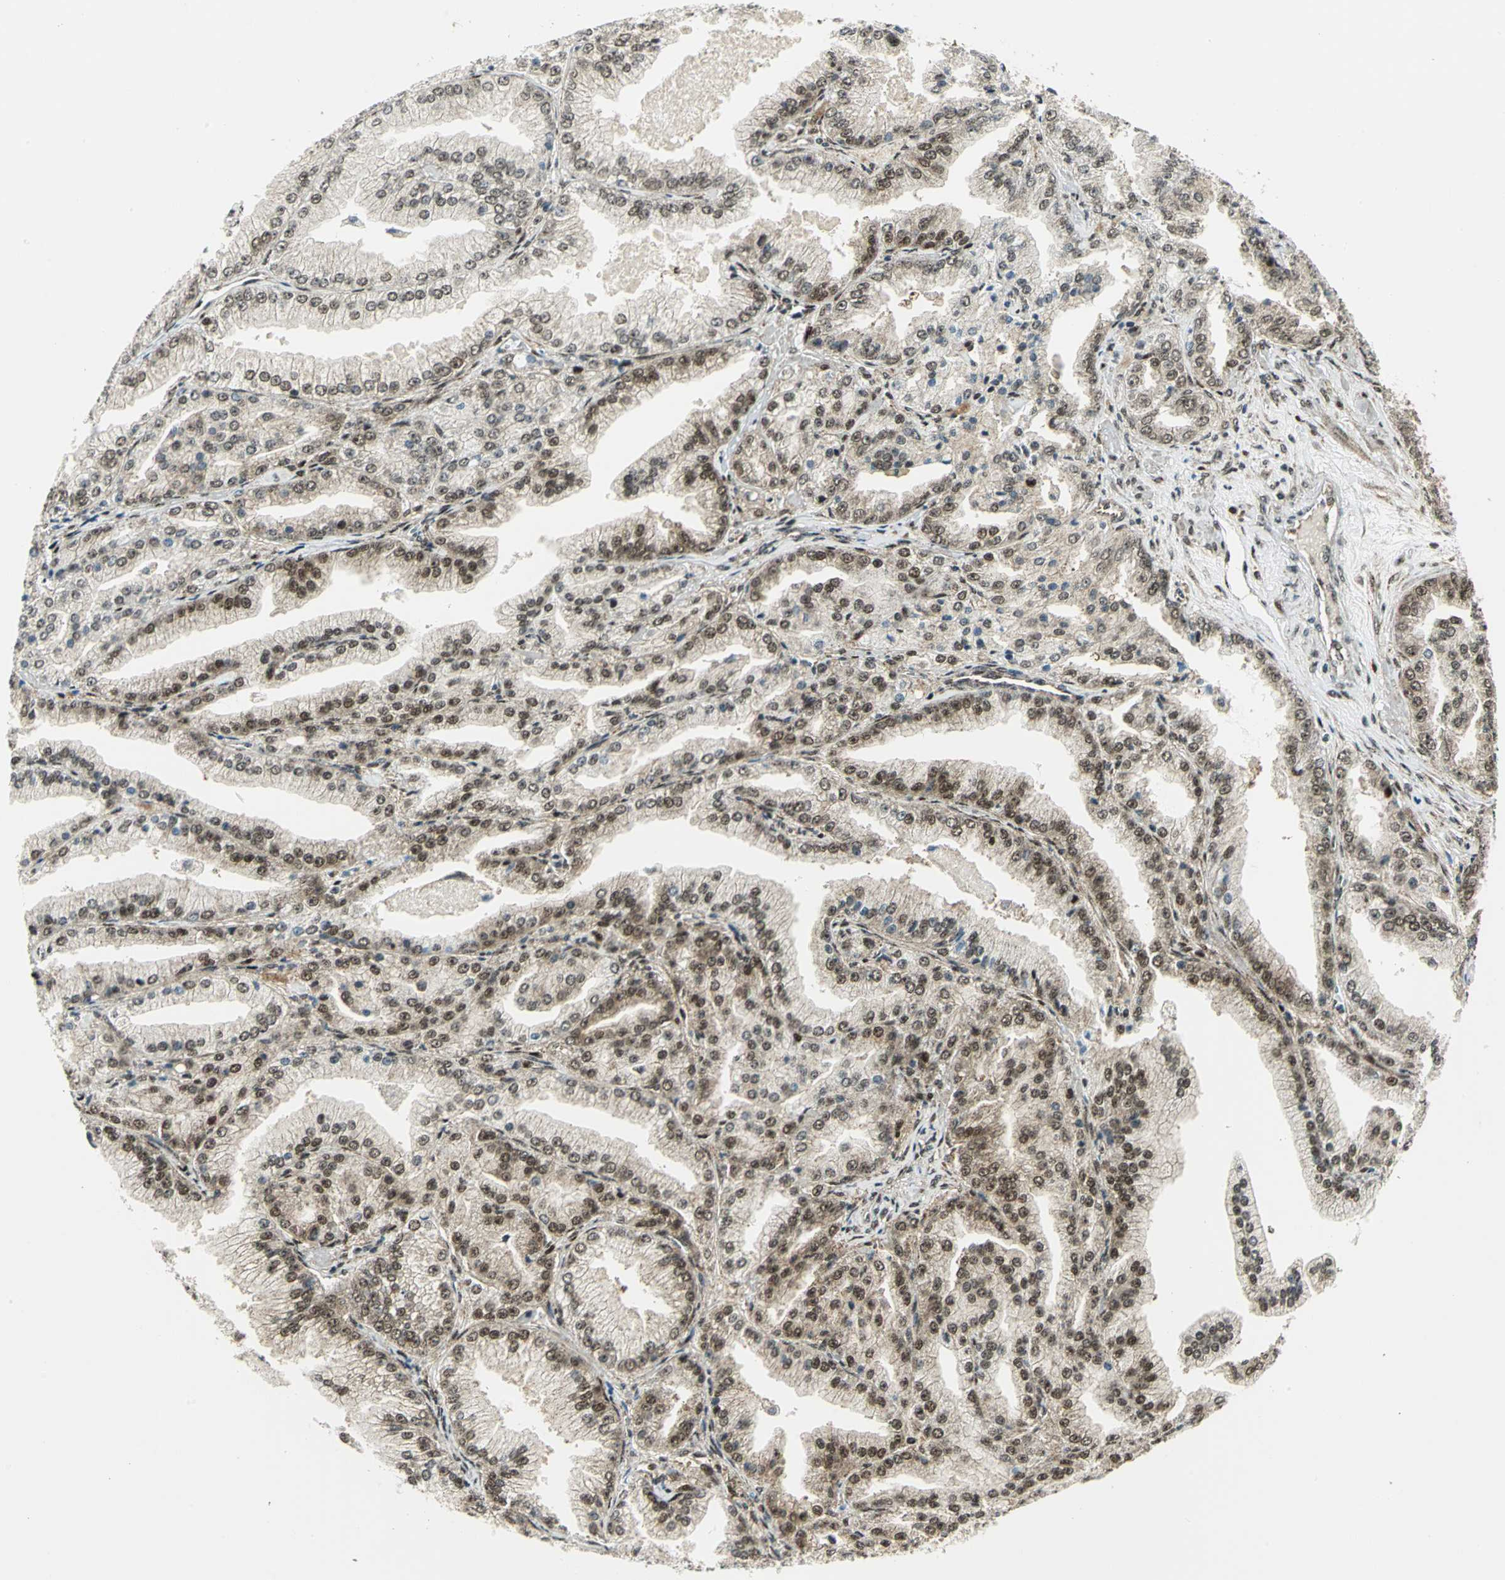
{"staining": {"intensity": "moderate", "quantity": ">75%", "location": "cytoplasmic/membranous,nuclear"}, "tissue": "prostate cancer", "cell_type": "Tumor cells", "image_type": "cancer", "snomed": [{"axis": "morphology", "description": "Adenocarcinoma, High grade"}, {"axis": "topography", "description": "Prostate"}], "caption": "Immunohistochemical staining of prostate cancer exhibits moderate cytoplasmic/membranous and nuclear protein expression in about >75% of tumor cells.", "gene": "COPS5", "patient": {"sex": "male", "age": 61}}